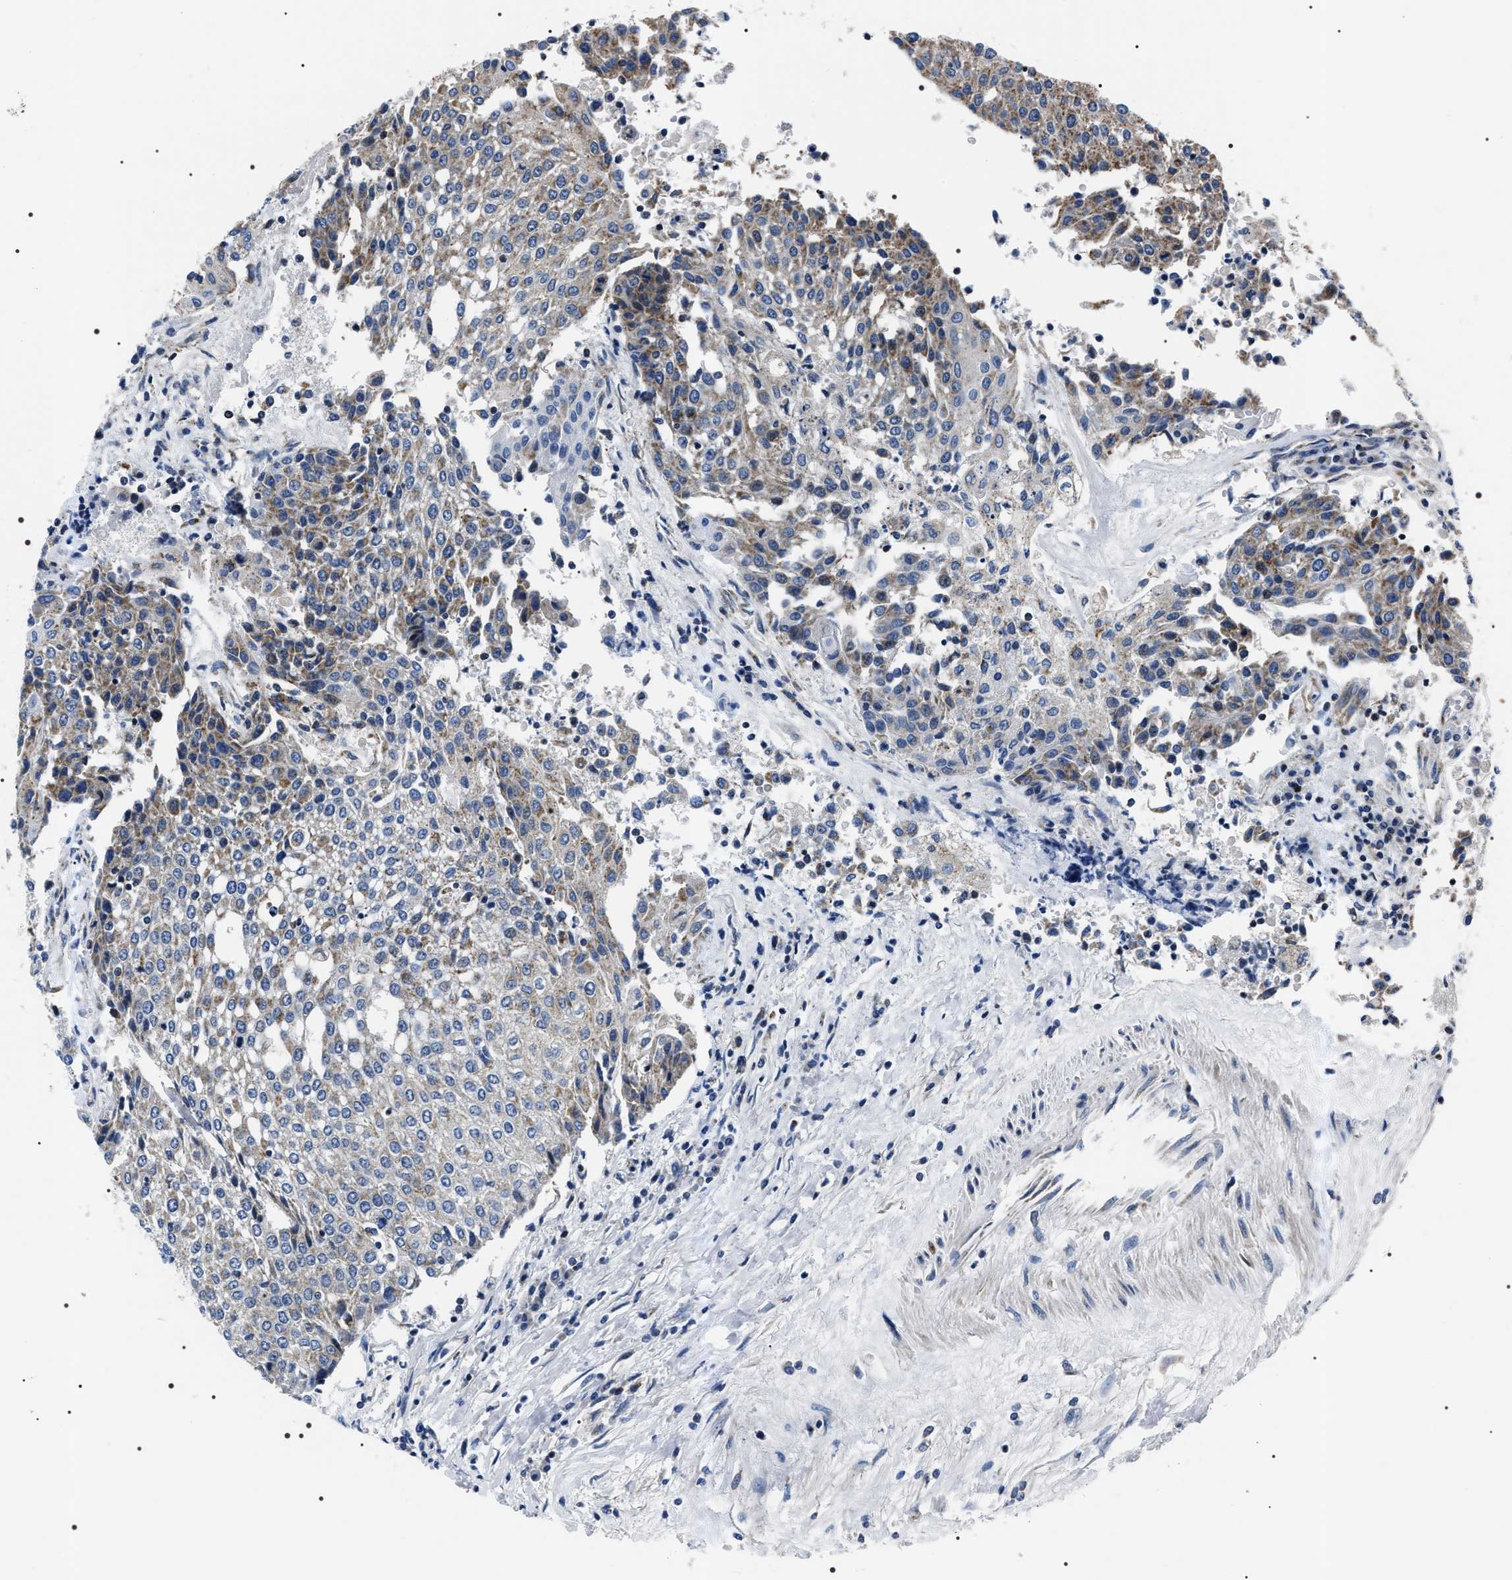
{"staining": {"intensity": "weak", "quantity": "25%-75%", "location": "cytoplasmic/membranous"}, "tissue": "urothelial cancer", "cell_type": "Tumor cells", "image_type": "cancer", "snomed": [{"axis": "morphology", "description": "Urothelial carcinoma, High grade"}, {"axis": "topography", "description": "Urinary bladder"}], "caption": "Protein analysis of urothelial carcinoma (high-grade) tissue reveals weak cytoplasmic/membranous staining in approximately 25%-75% of tumor cells.", "gene": "NTMT1", "patient": {"sex": "female", "age": 85}}